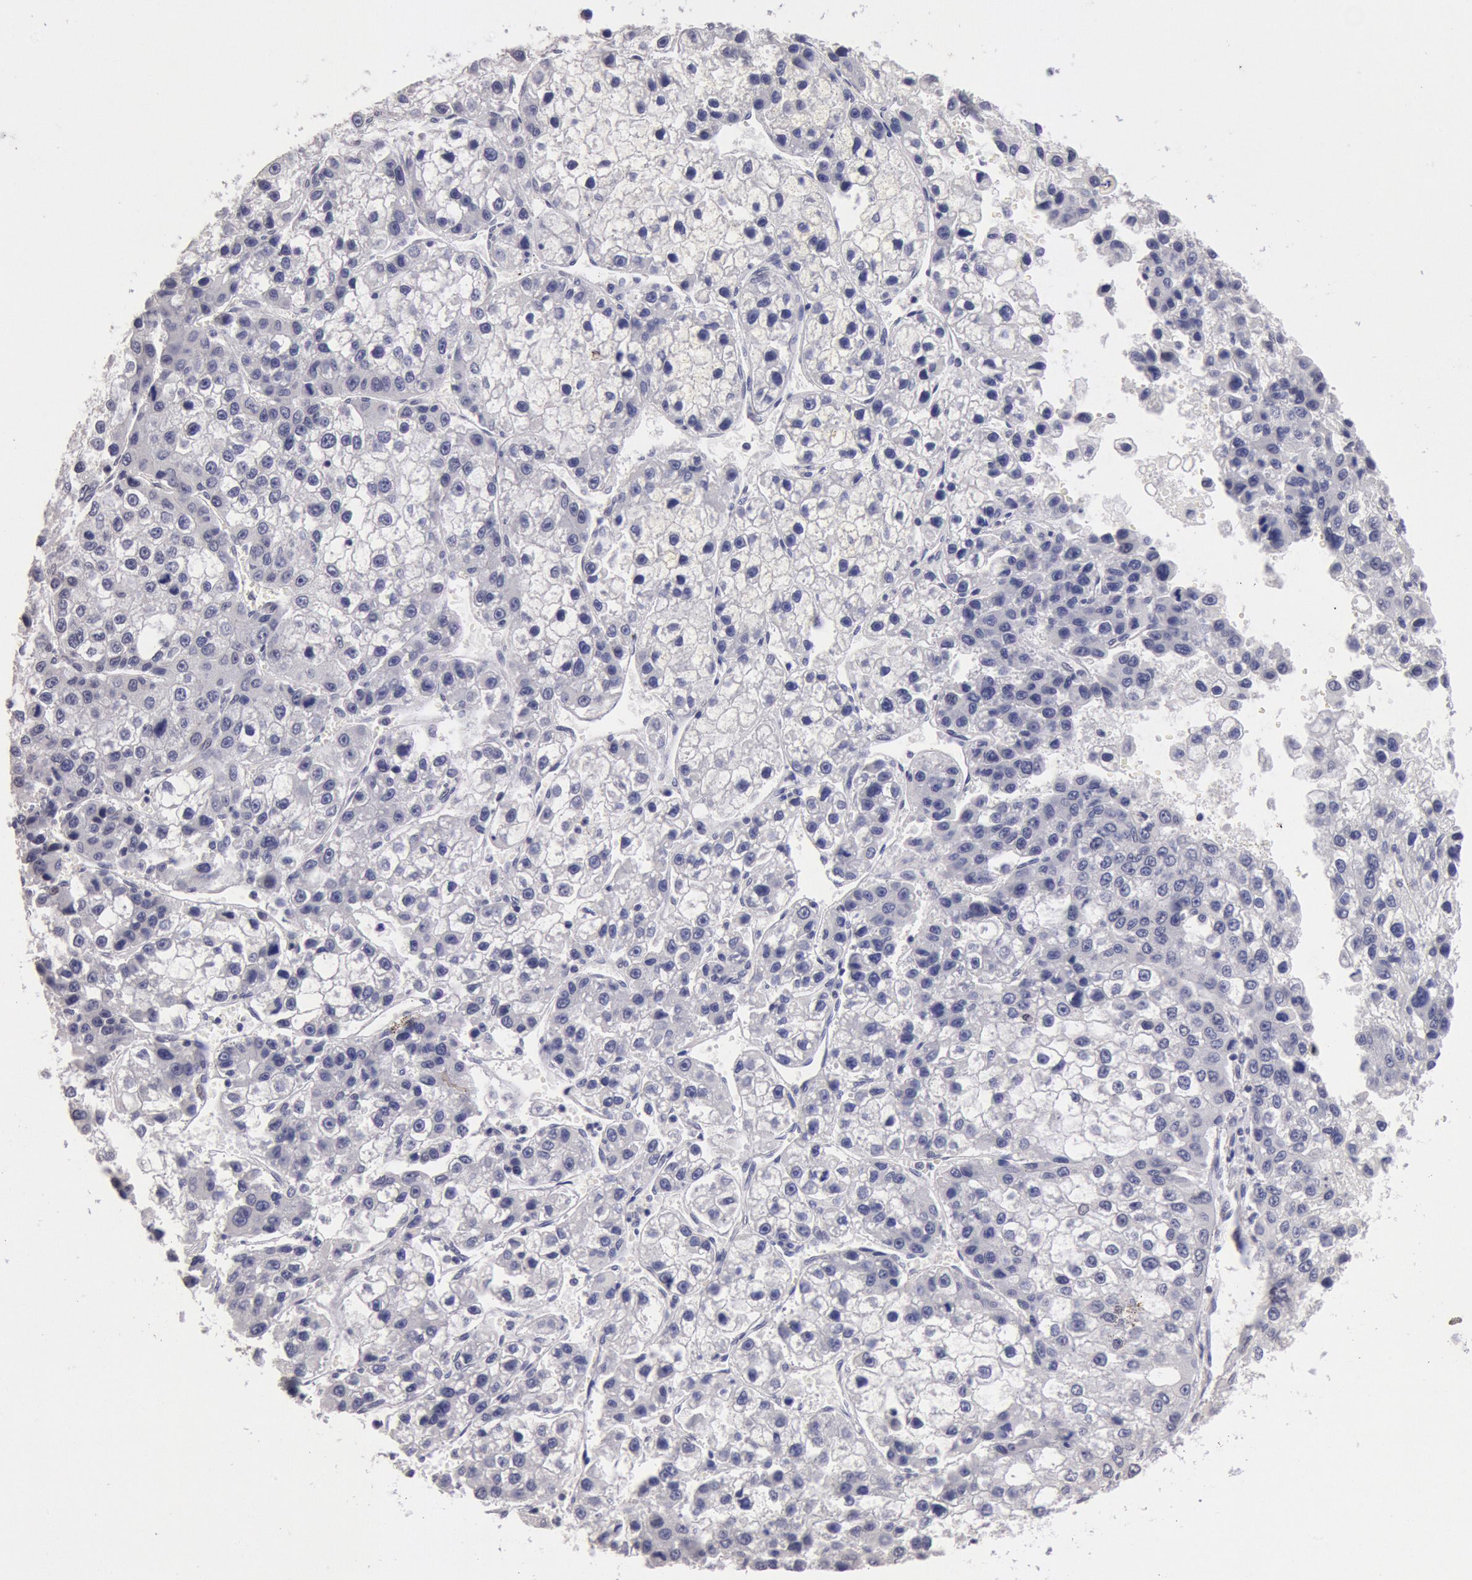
{"staining": {"intensity": "negative", "quantity": "none", "location": "none"}, "tissue": "liver cancer", "cell_type": "Tumor cells", "image_type": "cancer", "snomed": [{"axis": "morphology", "description": "Carcinoma, Hepatocellular, NOS"}, {"axis": "topography", "description": "Liver"}], "caption": "This is an immunohistochemistry micrograph of human liver cancer (hepatocellular carcinoma). There is no expression in tumor cells.", "gene": "MYH7", "patient": {"sex": "female", "age": 66}}